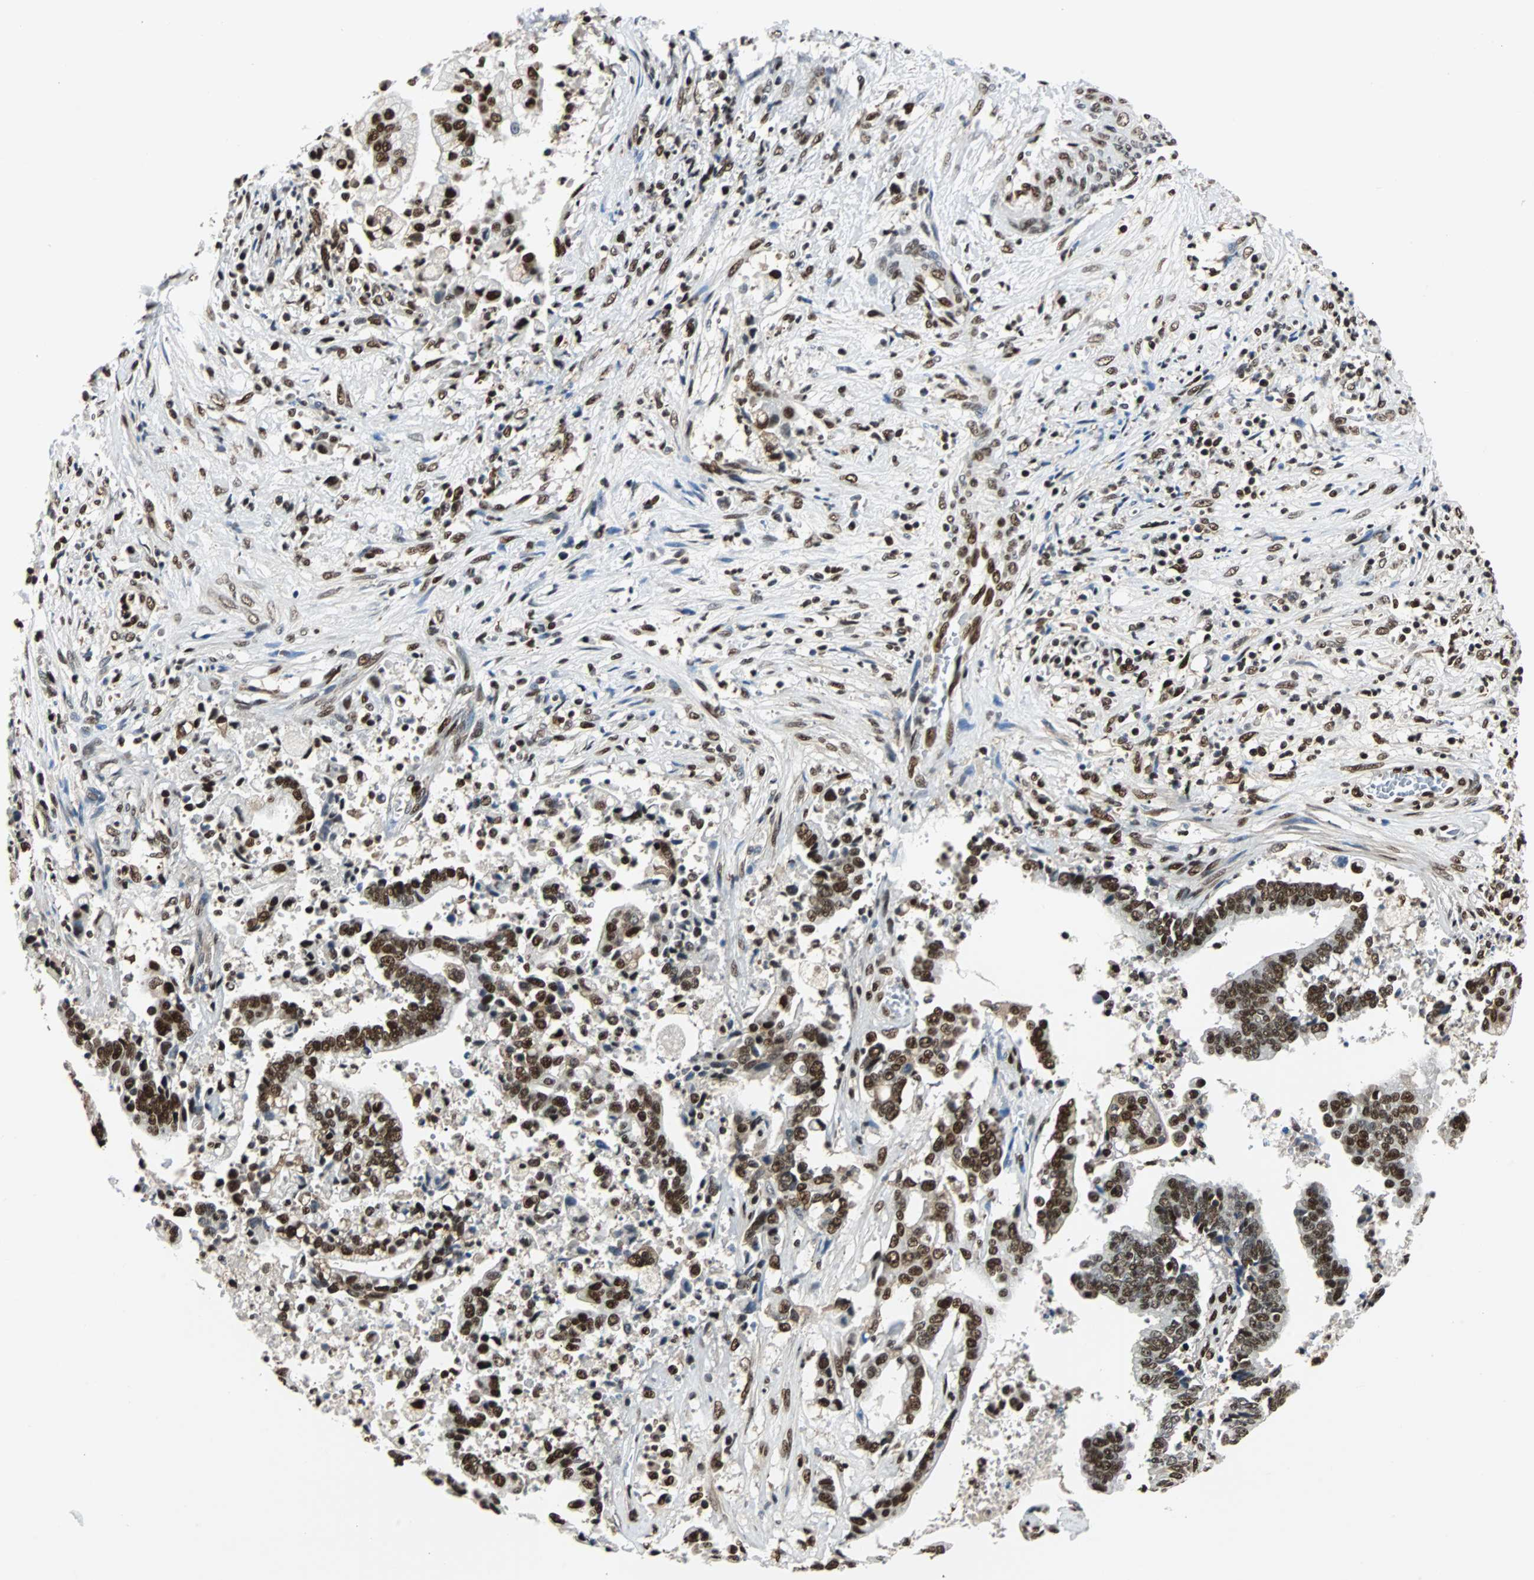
{"staining": {"intensity": "strong", "quantity": ">75%", "location": "nuclear"}, "tissue": "liver cancer", "cell_type": "Tumor cells", "image_type": "cancer", "snomed": [{"axis": "morphology", "description": "Cholangiocarcinoma"}, {"axis": "topography", "description": "Liver"}], "caption": "Immunohistochemistry staining of liver cancer, which exhibits high levels of strong nuclear positivity in about >75% of tumor cells indicating strong nuclear protein expression. The staining was performed using DAB (3,3'-diaminobenzidine) (brown) for protein detection and nuclei were counterstained in hematoxylin (blue).", "gene": "XRCC4", "patient": {"sex": "male", "age": 57}}